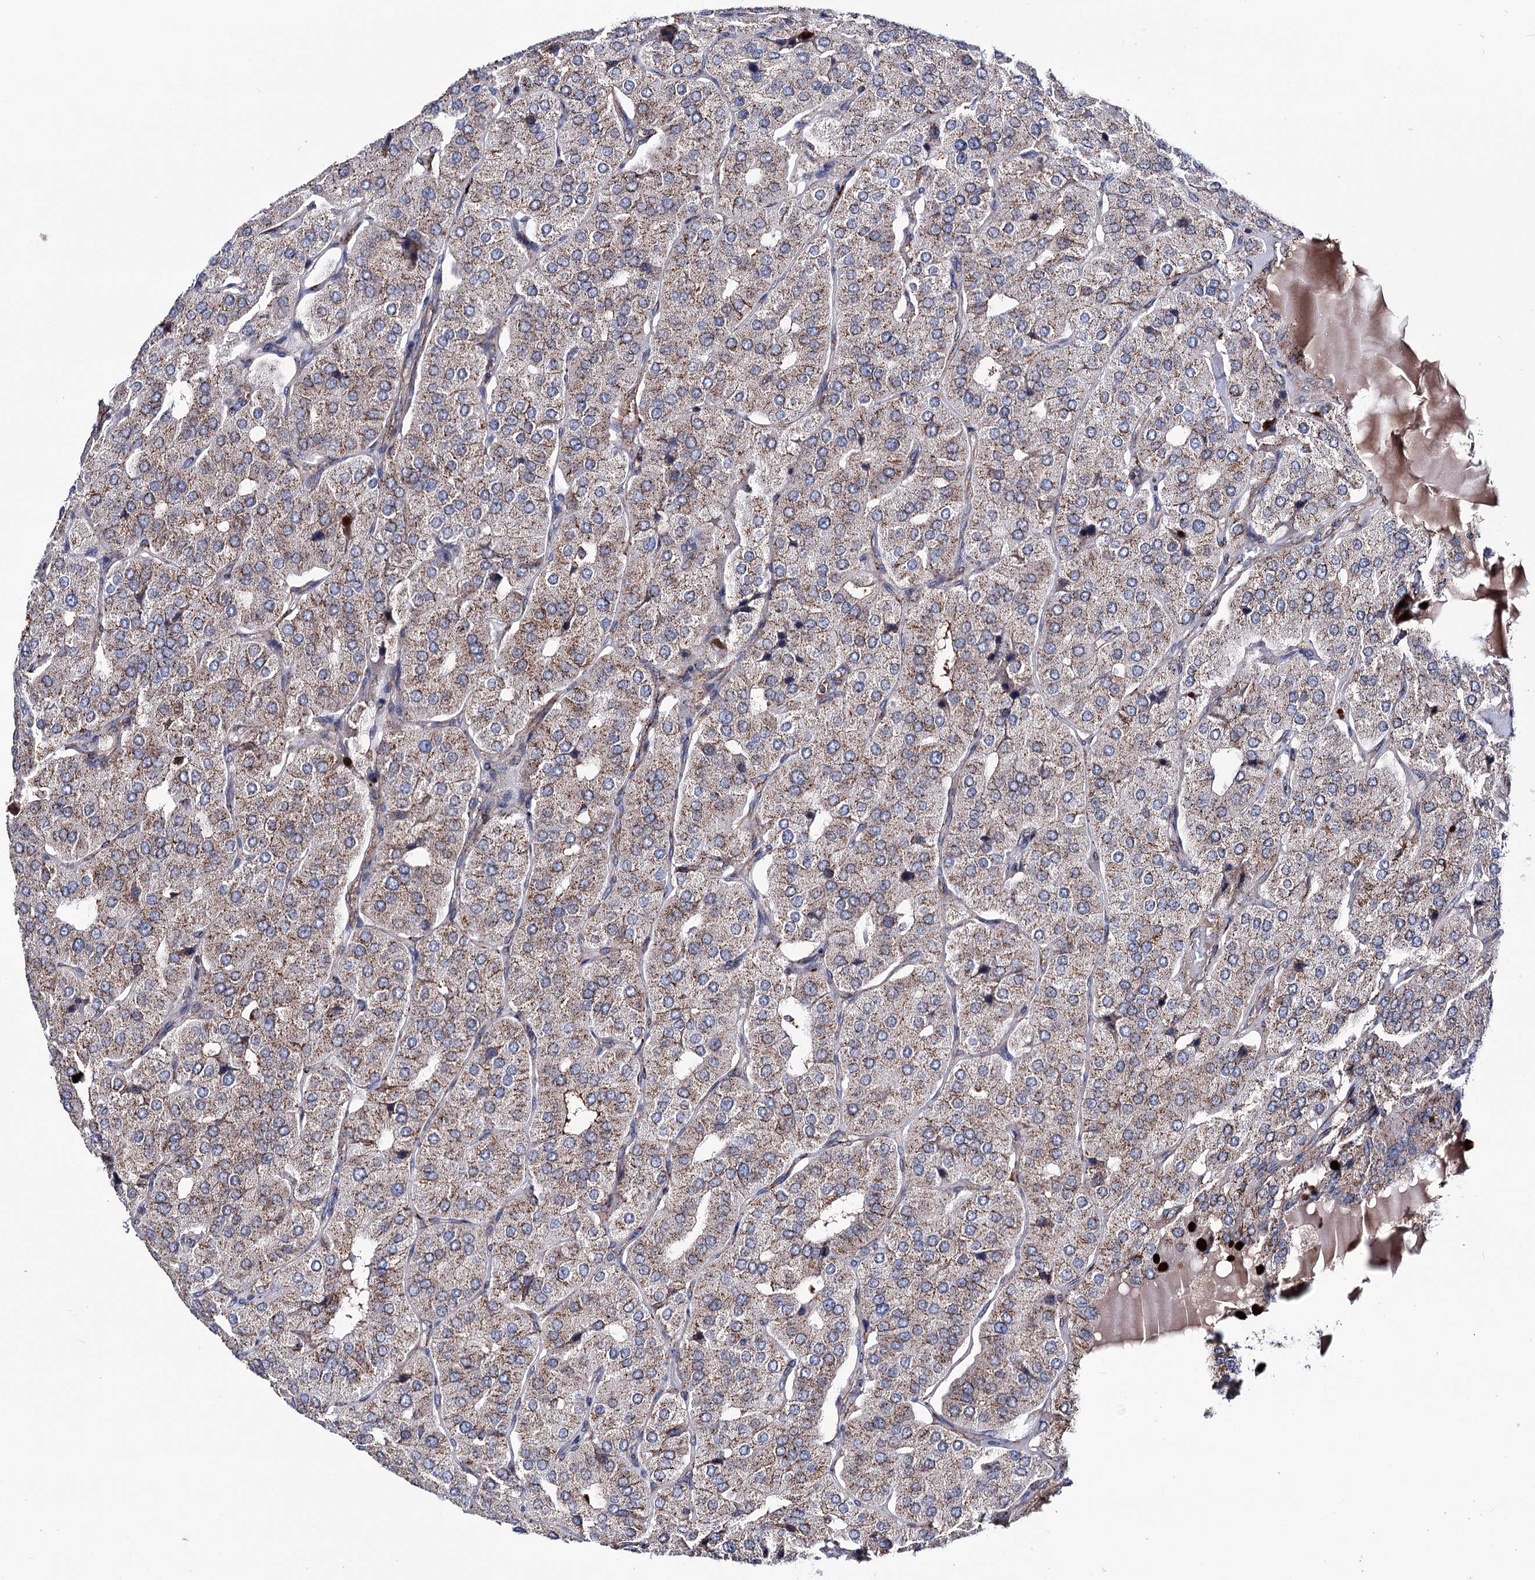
{"staining": {"intensity": "weak", "quantity": ">75%", "location": "cytoplasmic/membranous"}, "tissue": "parathyroid gland", "cell_type": "Glandular cells", "image_type": "normal", "snomed": [{"axis": "morphology", "description": "Normal tissue, NOS"}, {"axis": "morphology", "description": "Adenoma, NOS"}, {"axis": "topography", "description": "Parathyroid gland"}], "caption": "Immunohistochemical staining of unremarkable parathyroid gland displays weak cytoplasmic/membranous protein positivity in approximately >75% of glandular cells. The protein of interest is stained brown, and the nuclei are stained in blue (DAB IHC with brightfield microscopy, high magnification).", "gene": "DEF6", "patient": {"sex": "female", "age": 86}}